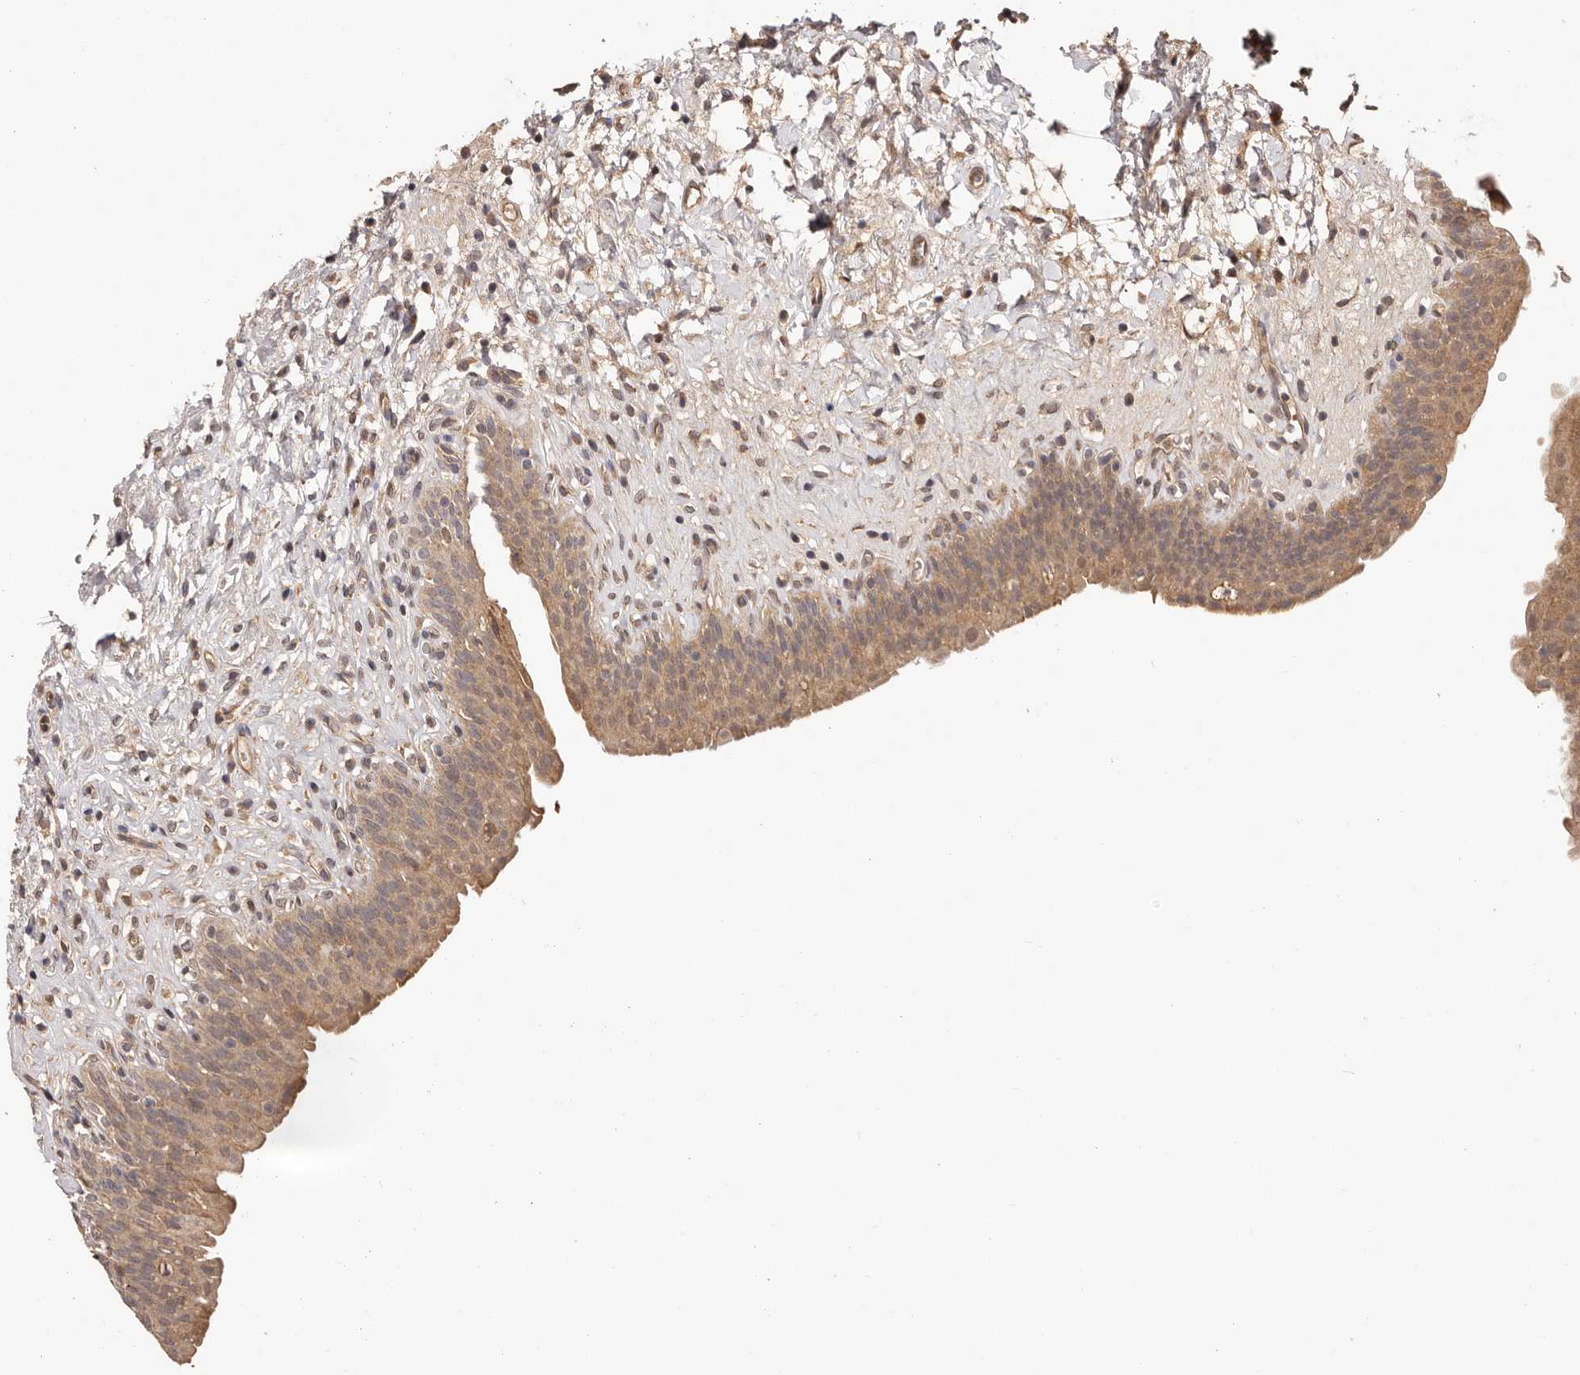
{"staining": {"intensity": "moderate", "quantity": ">75%", "location": "cytoplasmic/membranous"}, "tissue": "urinary bladder", "cell_type": "Urothelial cells", "image_type": "normal", "snomed": [{"axis": "morphology", "description": "Normal tissue, NOS"}, {"axis": "topography", "description": "Urinary bladder"}], "caption": "The histopathology image reveals staining of unremarkable urinary bladder, revealing moderate cytoplasmic/membranous protein staining (brown color) within urothelial cells. The staining was performed using DAB (3,3'-diaminobenzidine) to visualize the protein expression in brown, while the nuclei were stained in blue with hematoxylin (Magnification: 20x).", "gene": "UBR2", "patient": {"sex": "male", "age": 83}}